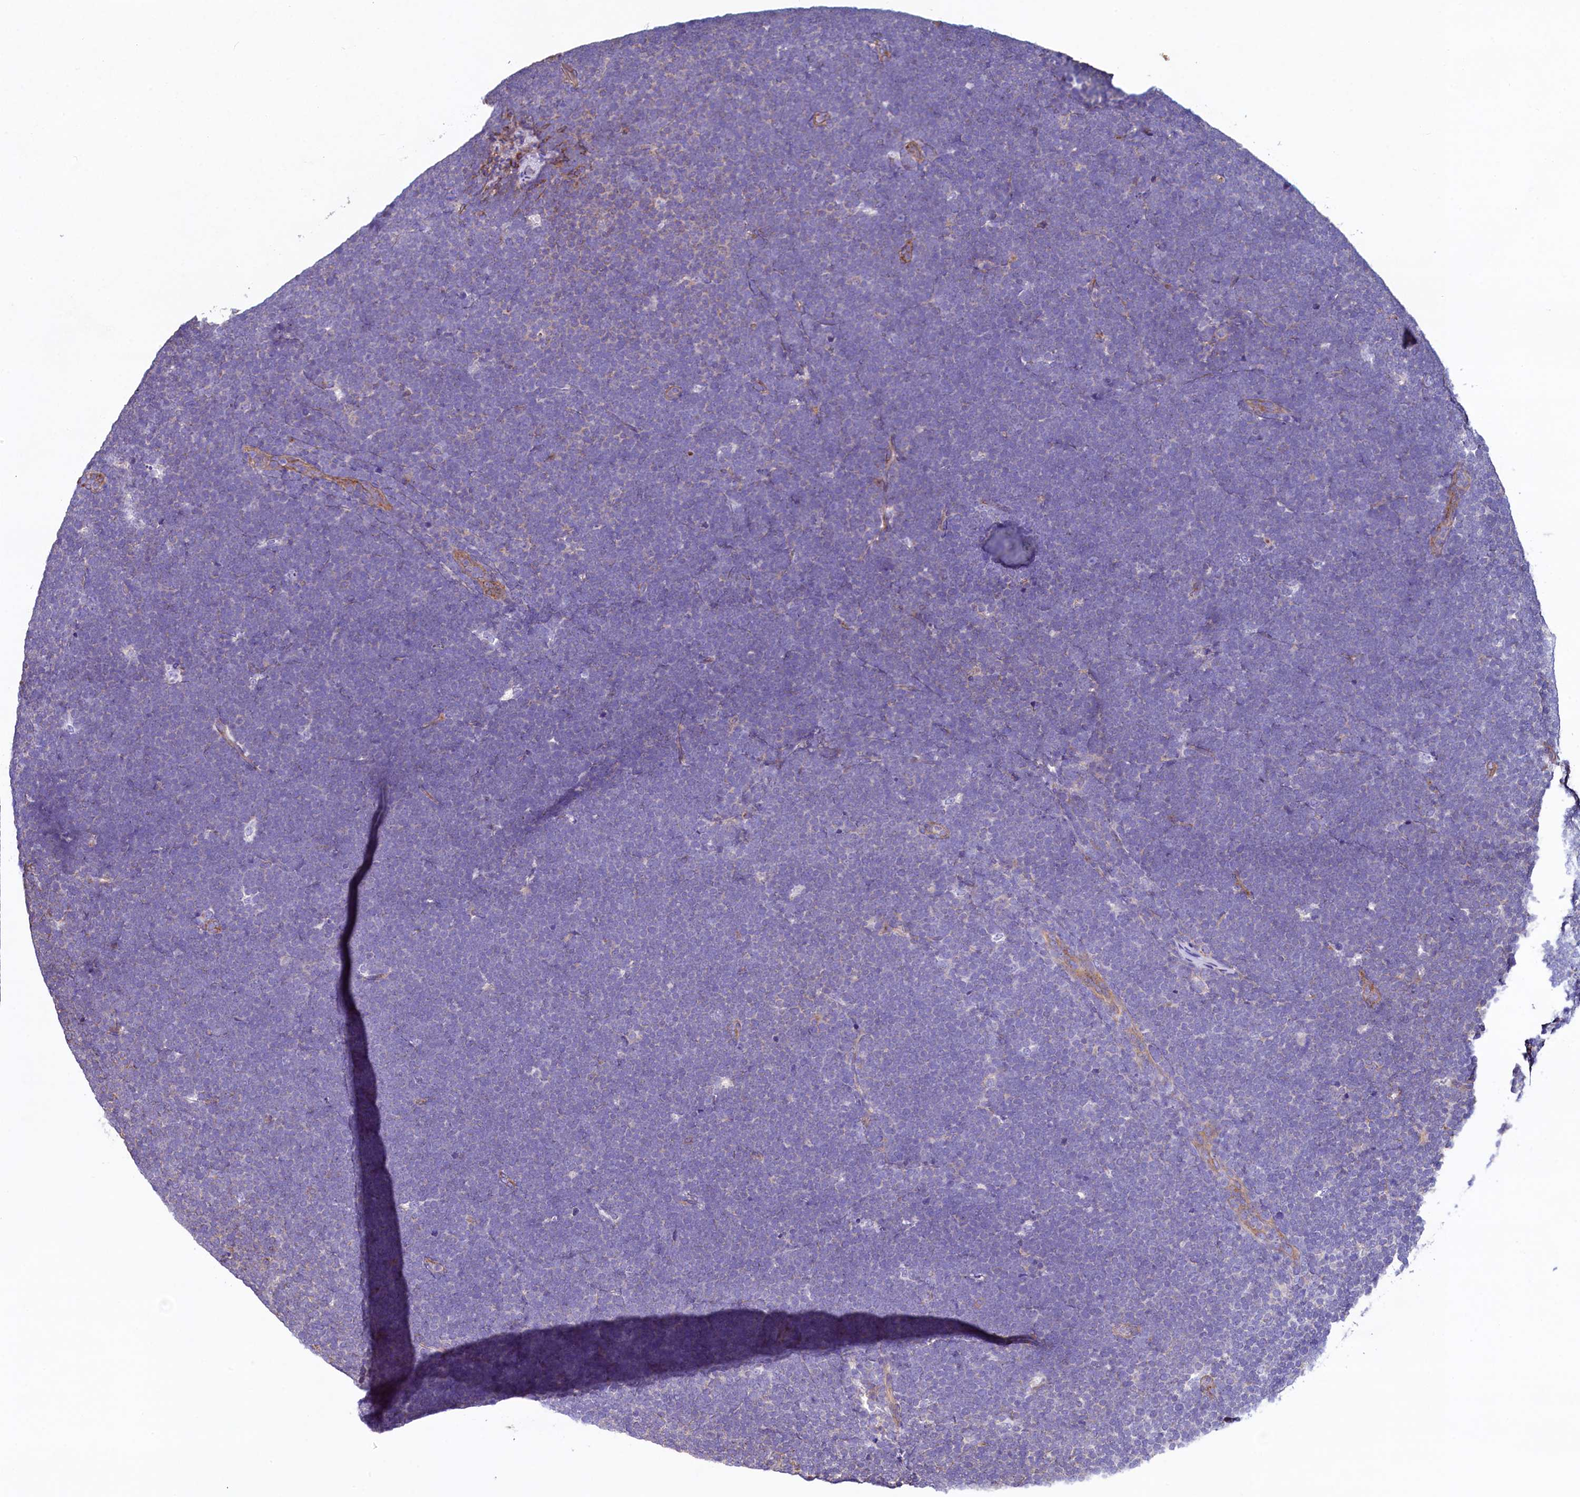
{"staining": {"intensity": "negative", "quantity": "none", "location": "none"}, "tissue": "lymphoma", "cell_type": "Tumor cells", "image_type": "cancer", "snomed": [{"axis": "morphology", "description": "Malignant lymphoma, non-Hodgkin's type, High grade"}, {"axis": "topography", "description": "Lymph node"}], "caption": "An image of human lymphoma is negative for staining in tumor cells.", "gene": "GPR21", "patient": {"sex": "male", "age": 13}}